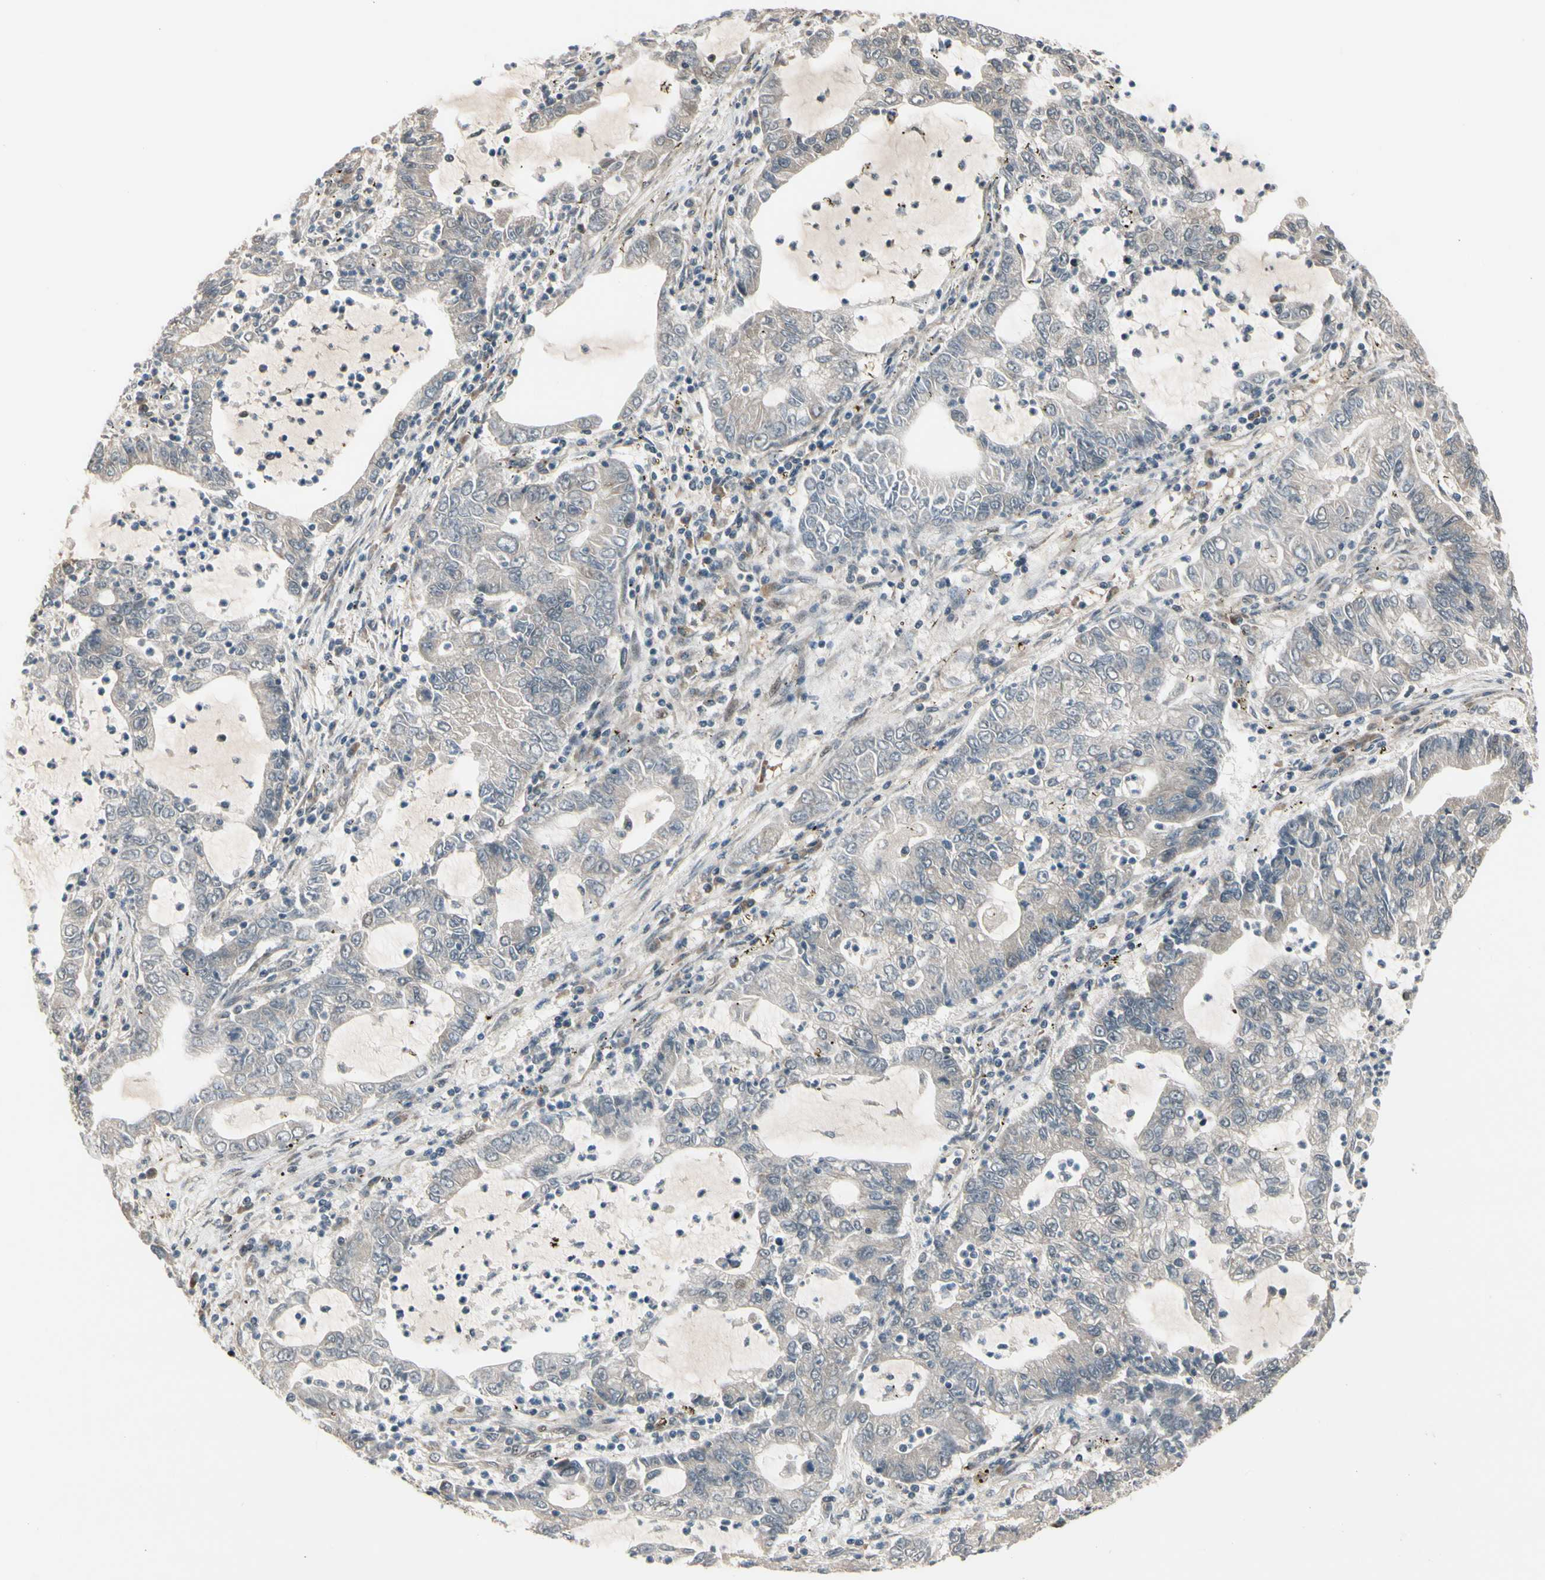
{"staining": {"intensity": "negative", "quantity": "none", "location": "none"}, "tissue": "lung cancer", "cell_type": "Tumor cells", "image_type": "cancer", "snomed": [{"axis": "morphology", "description": "Adenocarcinoma, NOS"}, {"axis": "topography", "description": "Lung"}], "caption": "This micrograph is of adenocarcinoma (lung) stained with immunohistochemistry to label a protein in brown with the nuclei are counter-stained blue. There is no expression in tumor cells.", "gene": "SNX29", "patient": {"sex": "female", "age": 51}}